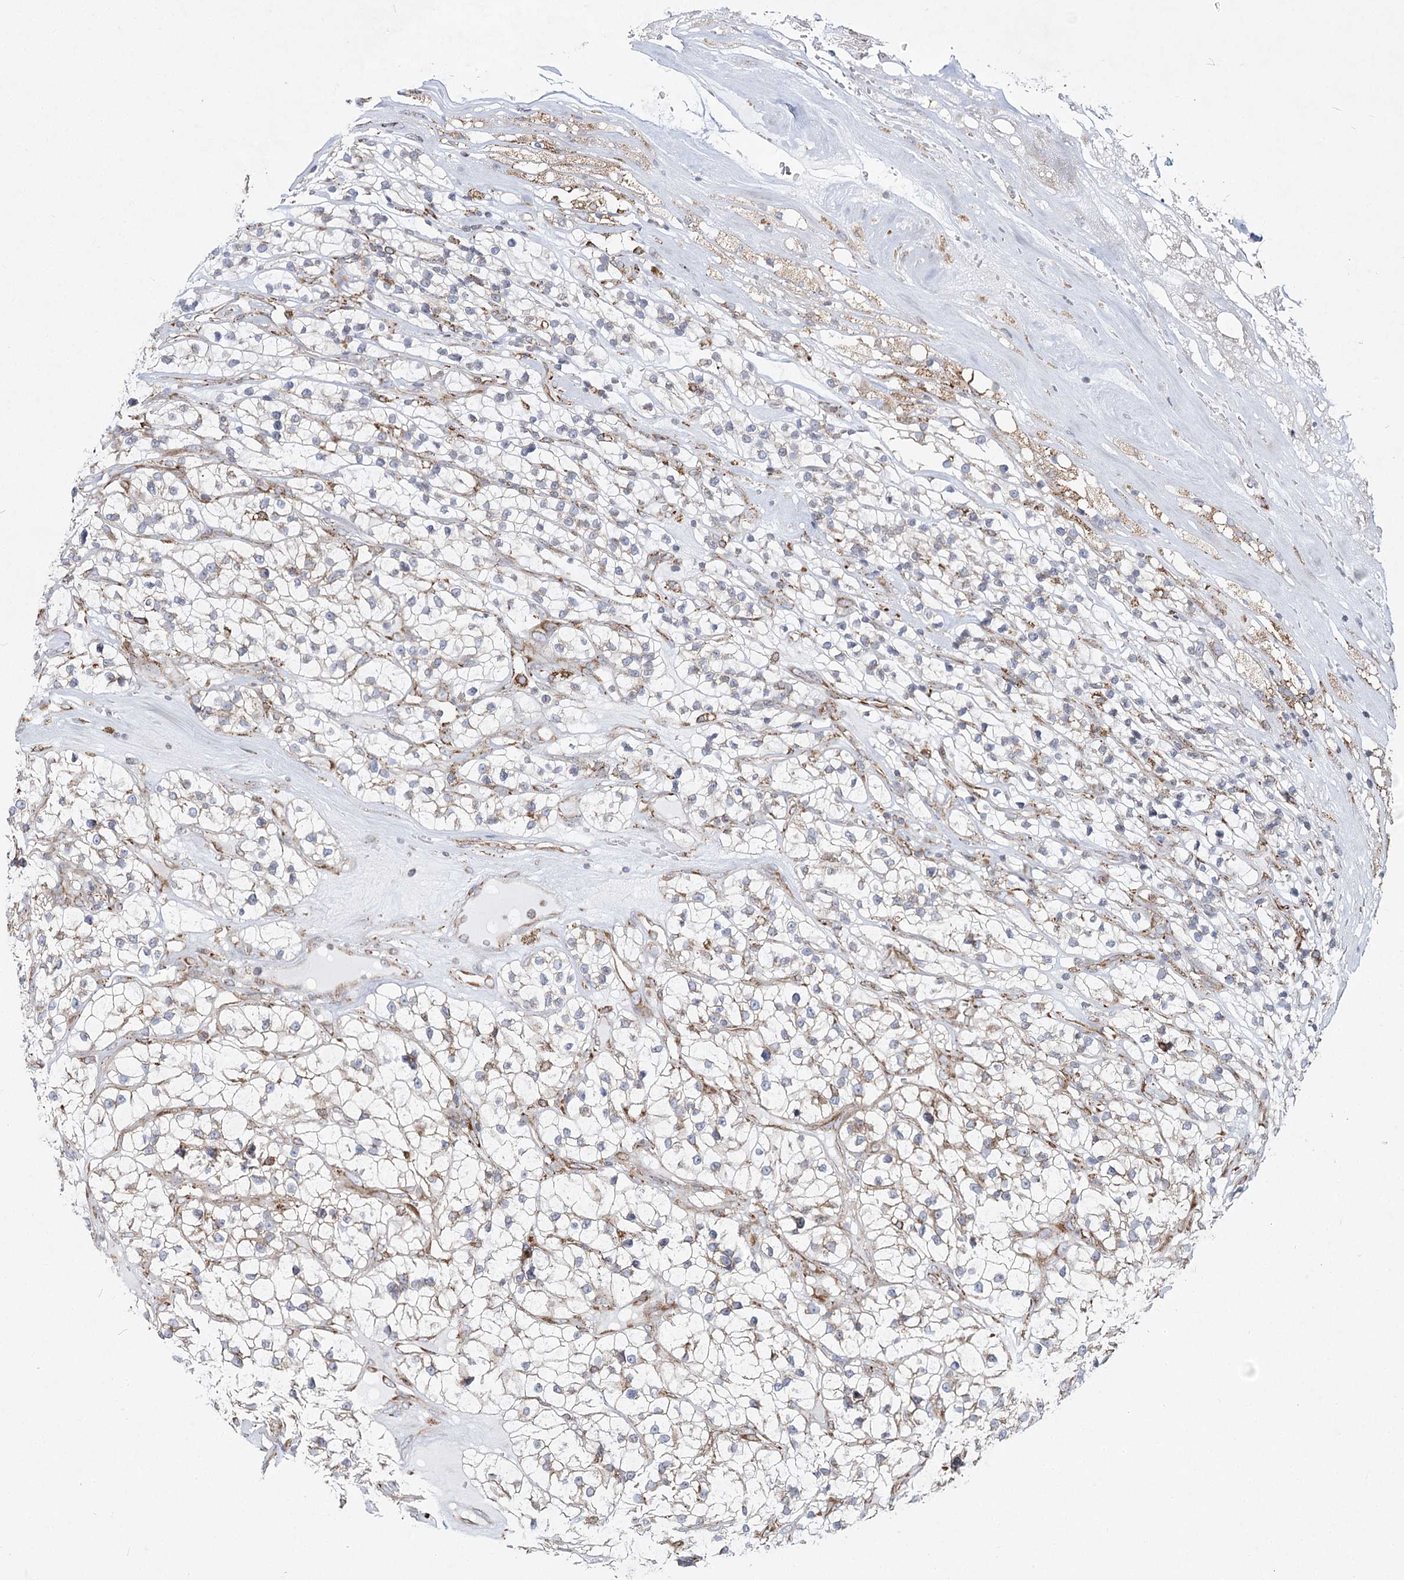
{"staining": {"intensity": "weak", "quantity": "<25%", "location": "cytoplasmic/membranous"}, "tissue": "renal cancer", "cell_type": "Tumor cells", "image_type": "cancer", "snomed": [{"axis": "morphology", "description": "Adenocarcinoma, NOS"}, {"axis": "topography", "description": "Kidney"}], "caption": "A photomicrograph of adenocarcinoma (renal) stained for a protein displays no brown staining in tumor cells.", "gene": "NHLRC2", "patient": {"sex": "female", "age": 57}}